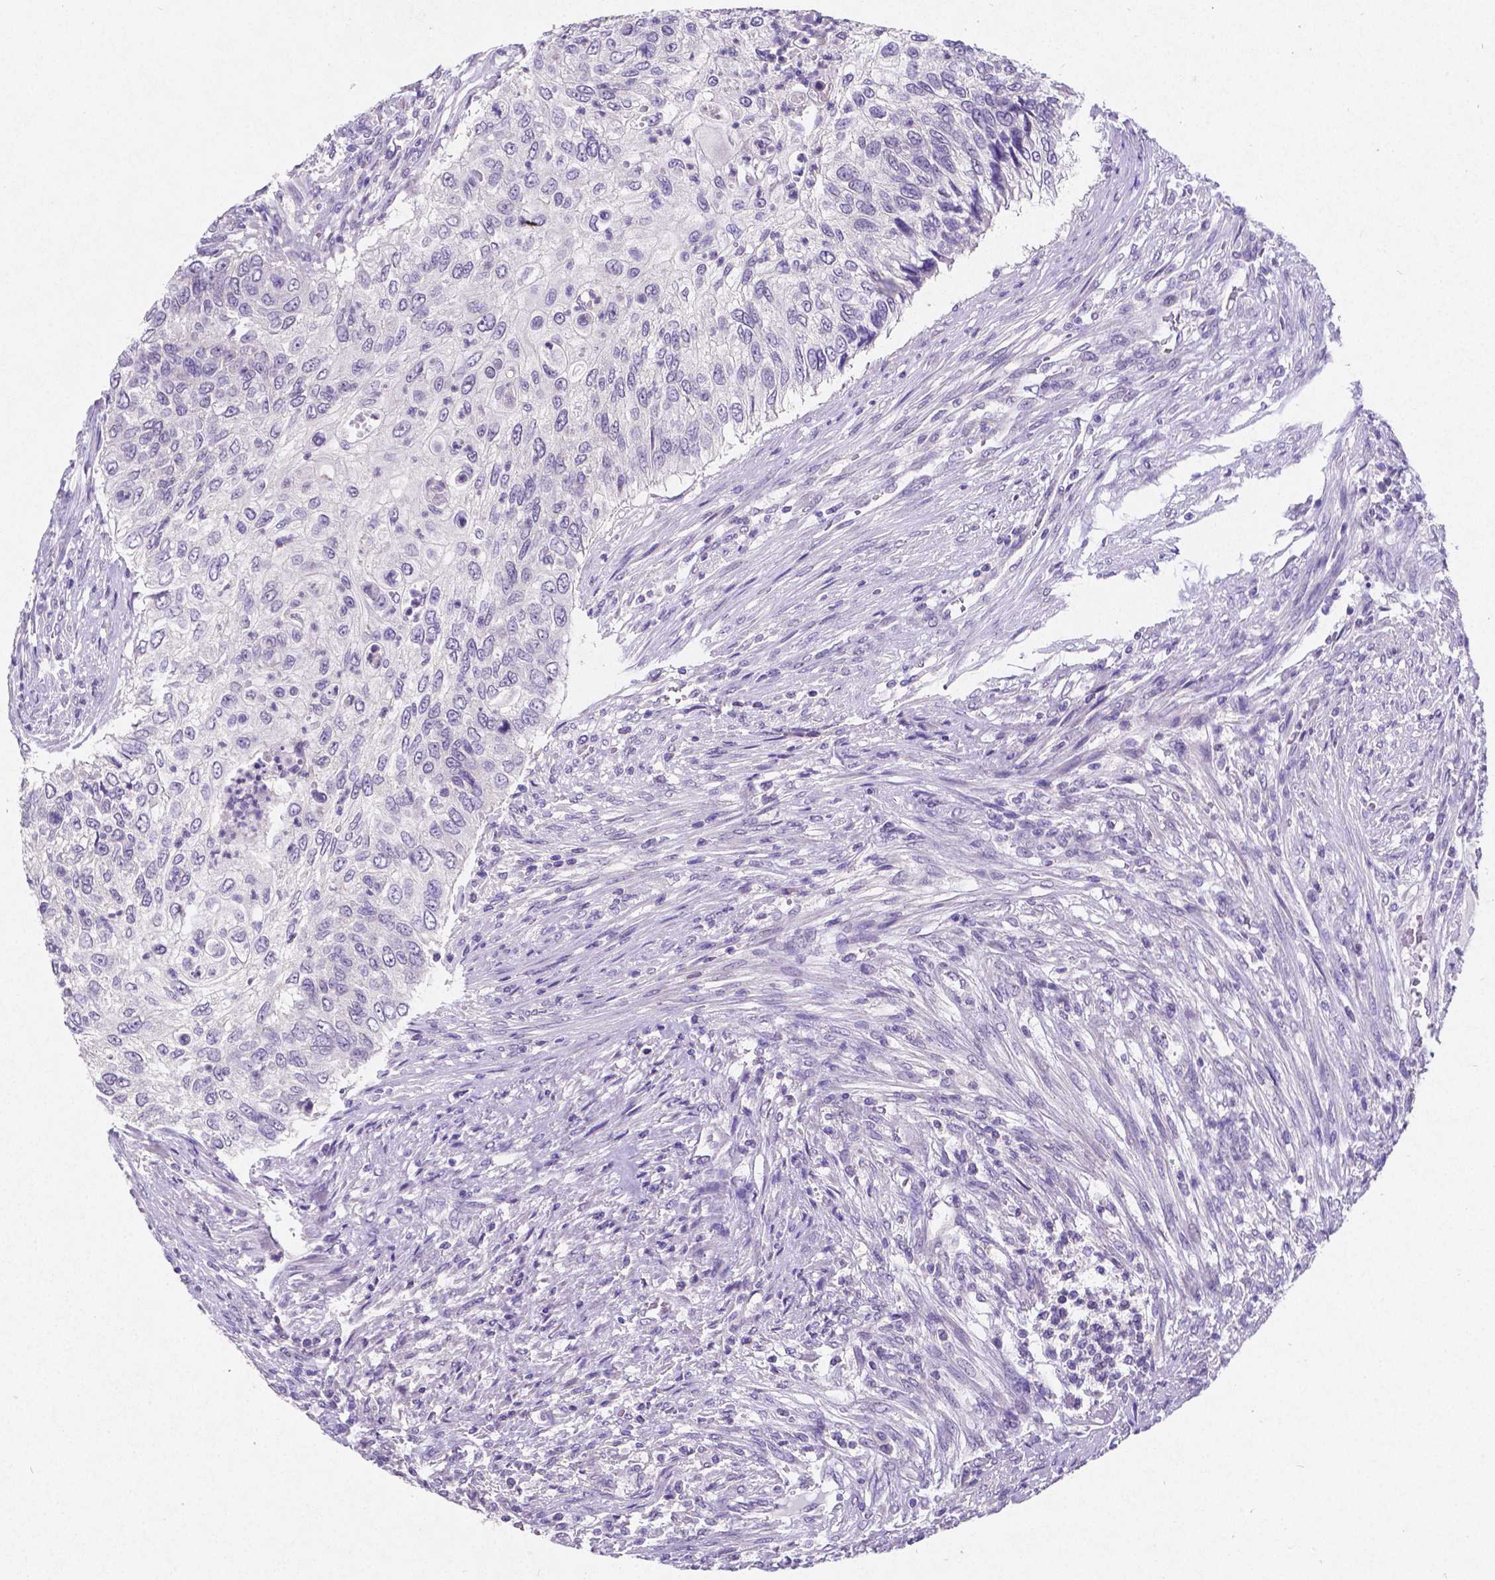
{"staining": {"intensity": "negative", "quantity": "none", "location": "none"}, "tissue": "urothelial cancer", "cell_type": "Tumor cells", "image_type": "cancer", "snomed": [{"axis": "morphology", "description": "Urothelial carcinoma, High grade"}, {"axis": "topography", "description": "Urinary bladder"}], "caption": "Immunohistochemical staining of human urothelial cancer exhibits no significant positivity in tumor cells. (Brightfield microscopy of DAB immunohistochemistry at high magnification).", "gene": "SATB2", "patient": {"sex": "female", "age": 60}}